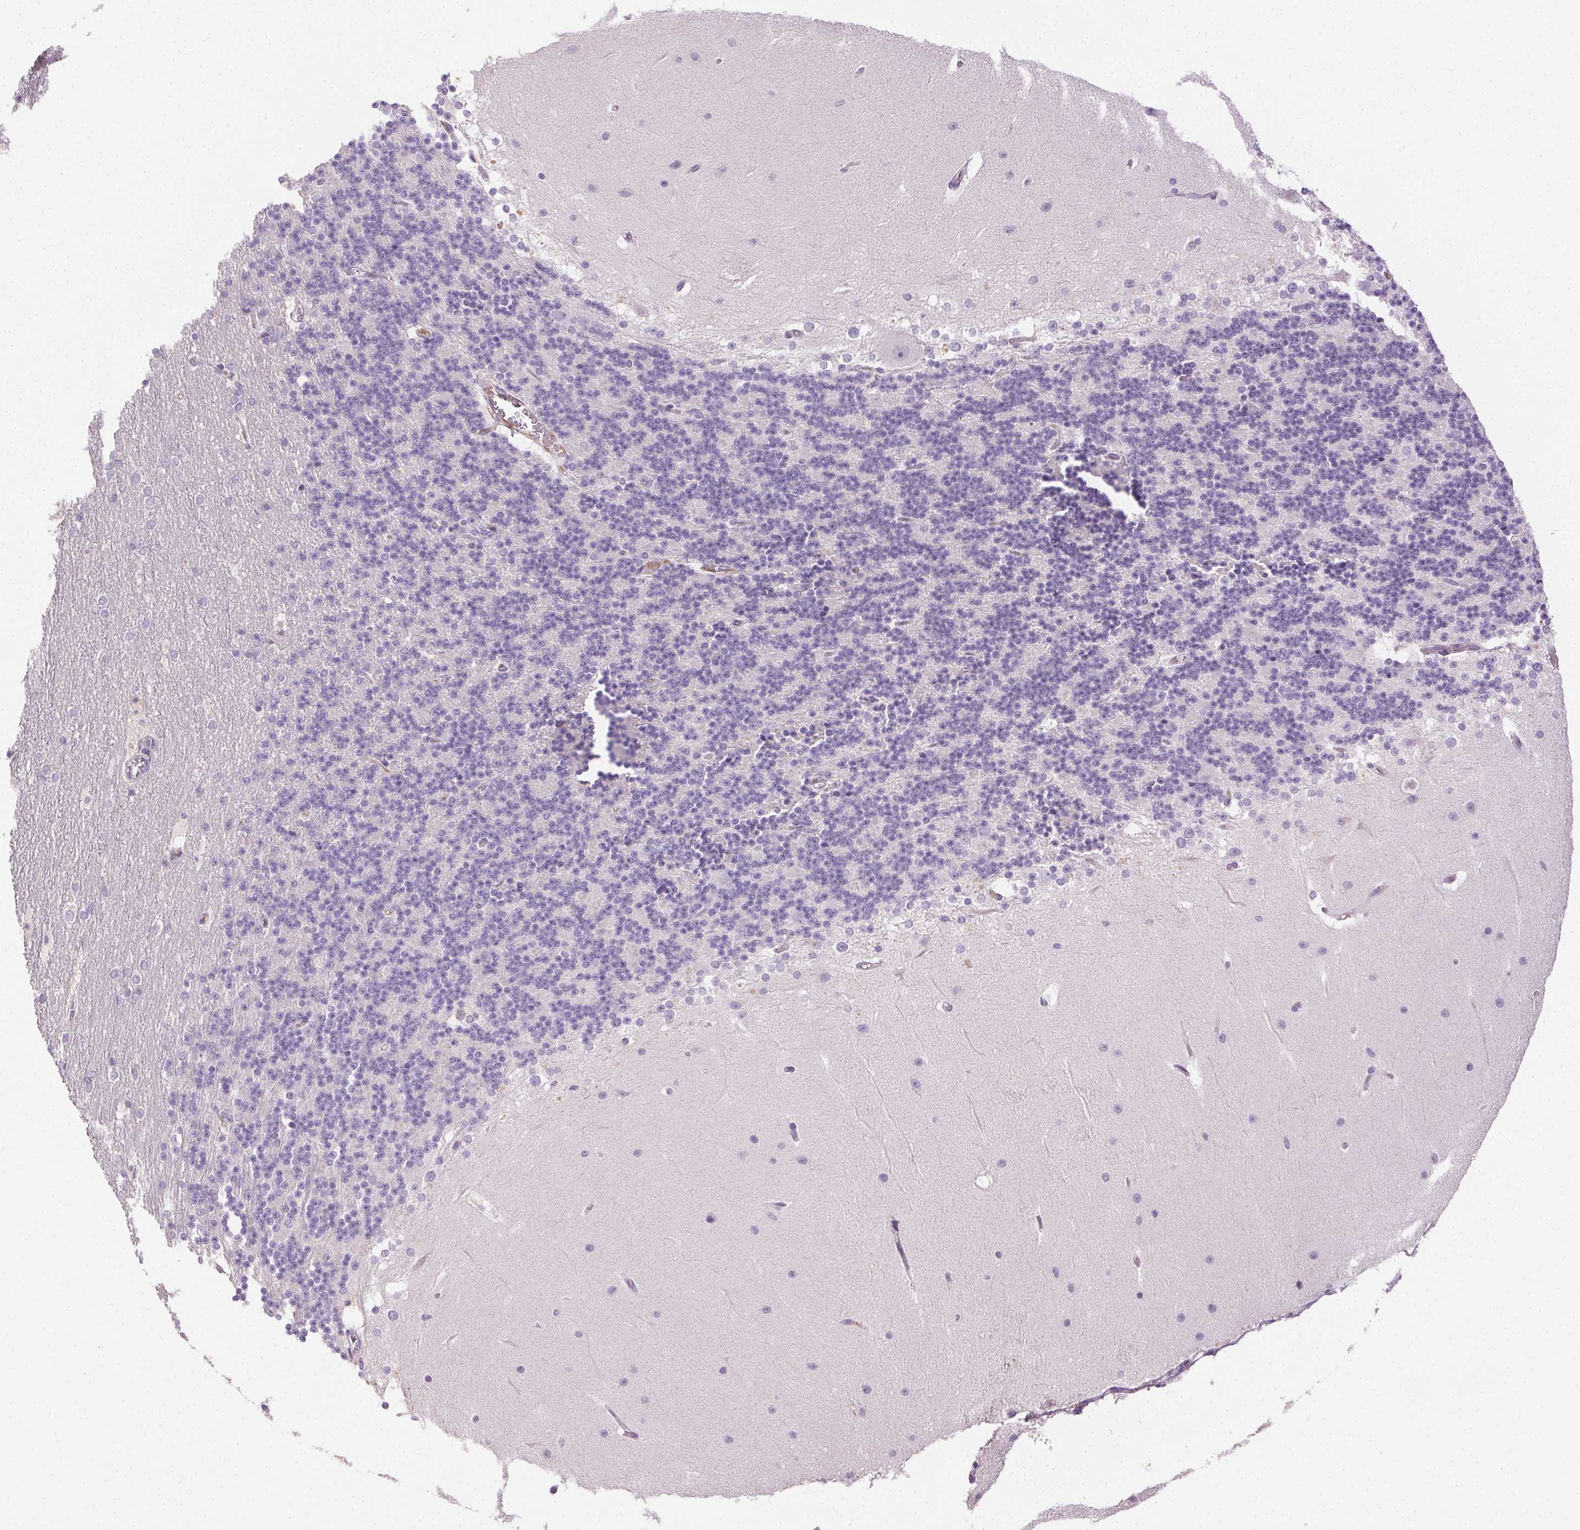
{"staining": {"intensity": "negative", "quantity": "none", "location": "none"}, "tissue": "cerebellum", "cell_type": "Cells in granular layer", "image_type": "normal", "snomed": [{"axis": "morphology", "description": "Normal tissue, NOS"}, {"axis": "topography", "description": "Cerebellum"}], "caption": "Protein analysis of unremarkable cerebellum displays no significant expression in cells in granular layer. (DAB (3,3'-diaminobenzidine) IHC with hematoxylin counter stain).", "gene": "BPIFB2", "patient": {"sex": "female", "age": 19}}